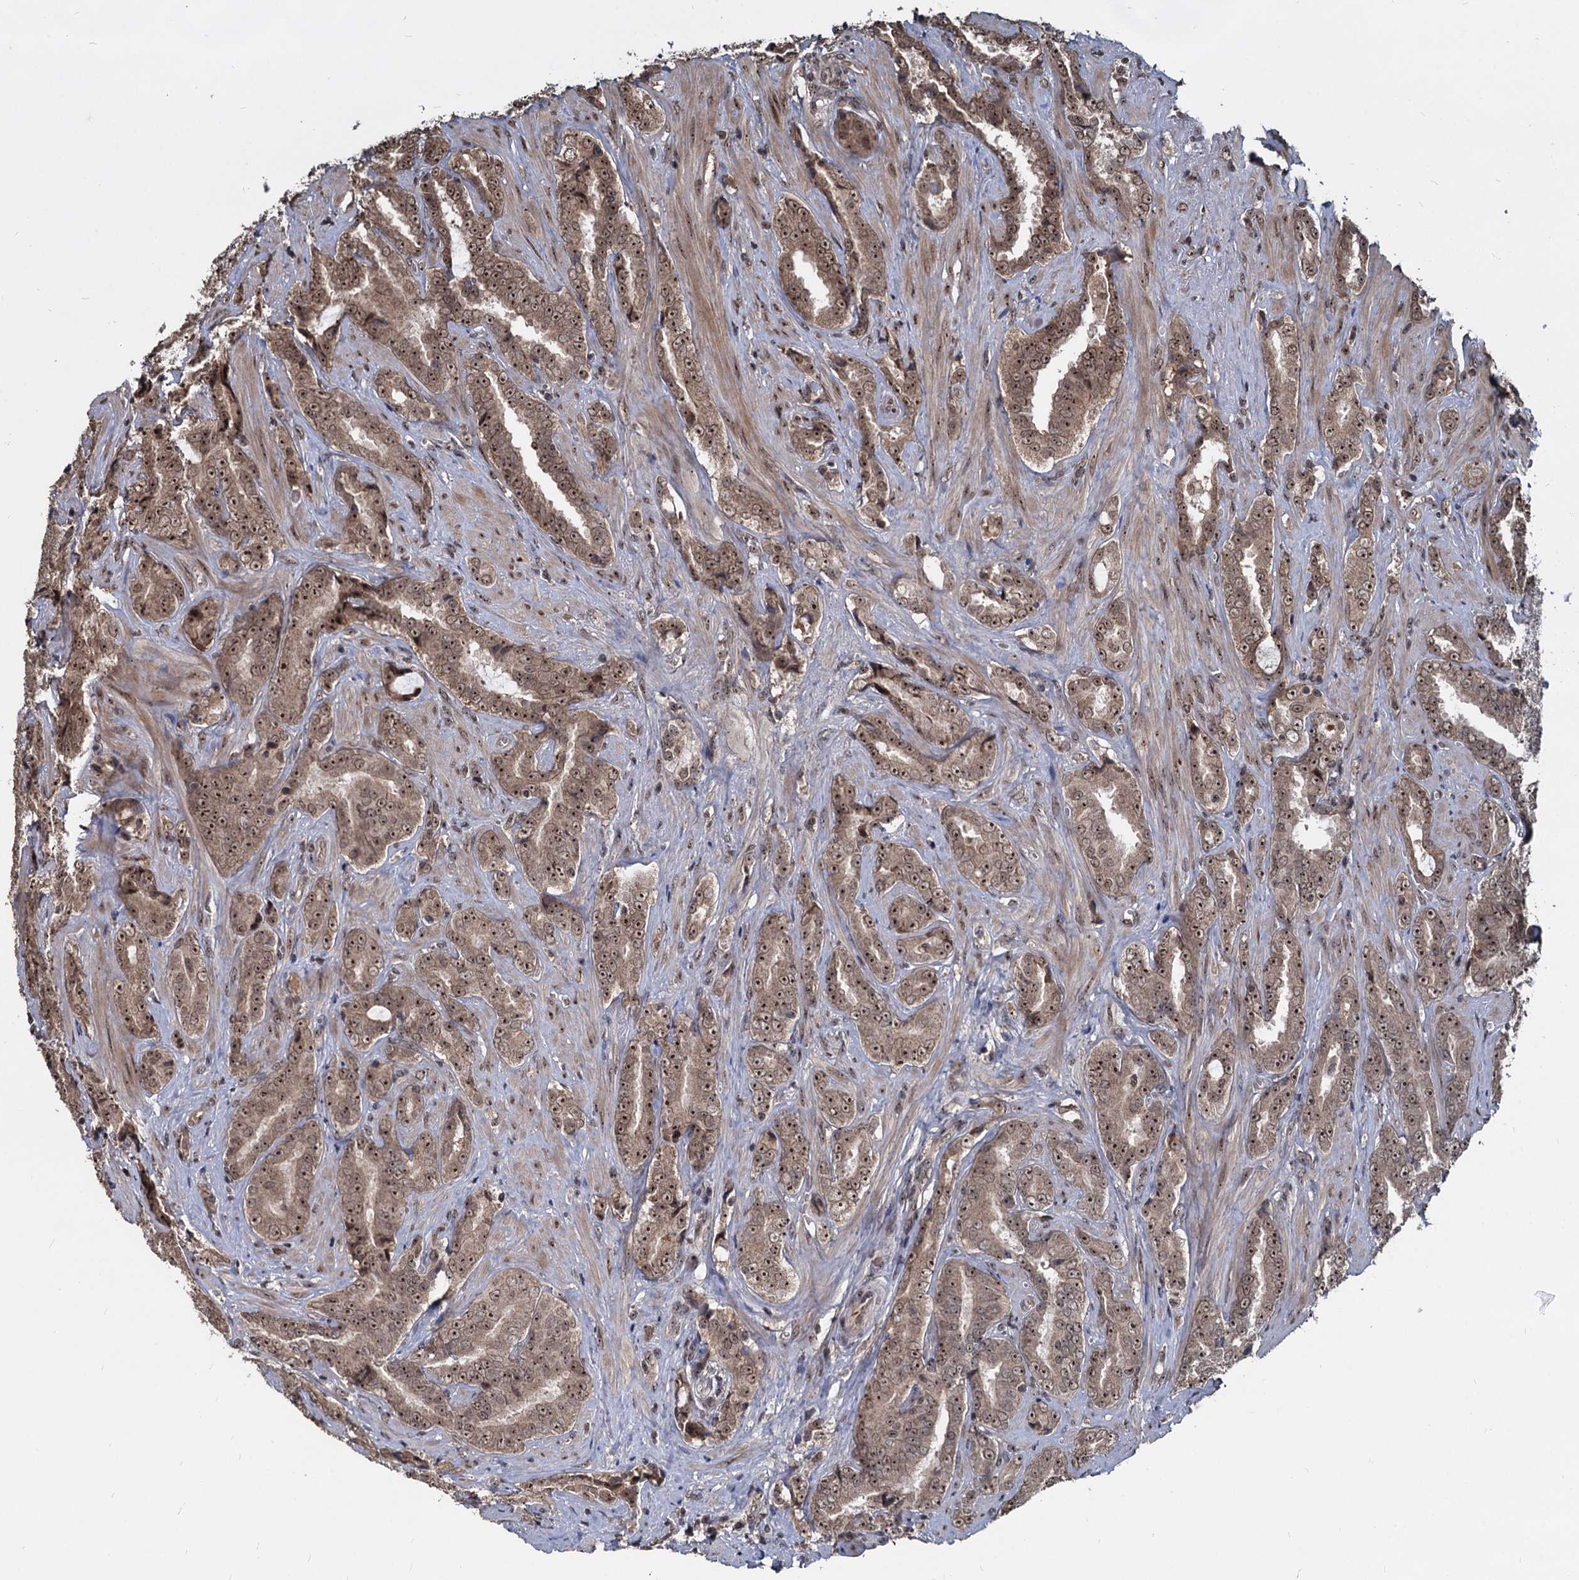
{"staining": {"intensity": "moderate", "quantity": ">75%", "location": "cytoplasmic/membranous,nuclear"}, "tissue": "prostate cancer", "cell_type": "Tumor cells", "image_type": "cancer", "snomed": [{"axis": "morphology", "description": "Adenocarcinoma, High grade"}, {"axis": "topography", "description": "Prostate and seminal vesicle, NOS"}], "caption": "Immunohistochemistry (IHC) of prostate high-grade adenocarcinoma demonstrates medium levels of moderate cytoplasmic/membranous and nuclear staining in about >75% of tumor cells.", "gene": "FAM216B", "patient": {"sex": "male", "age": 67}}